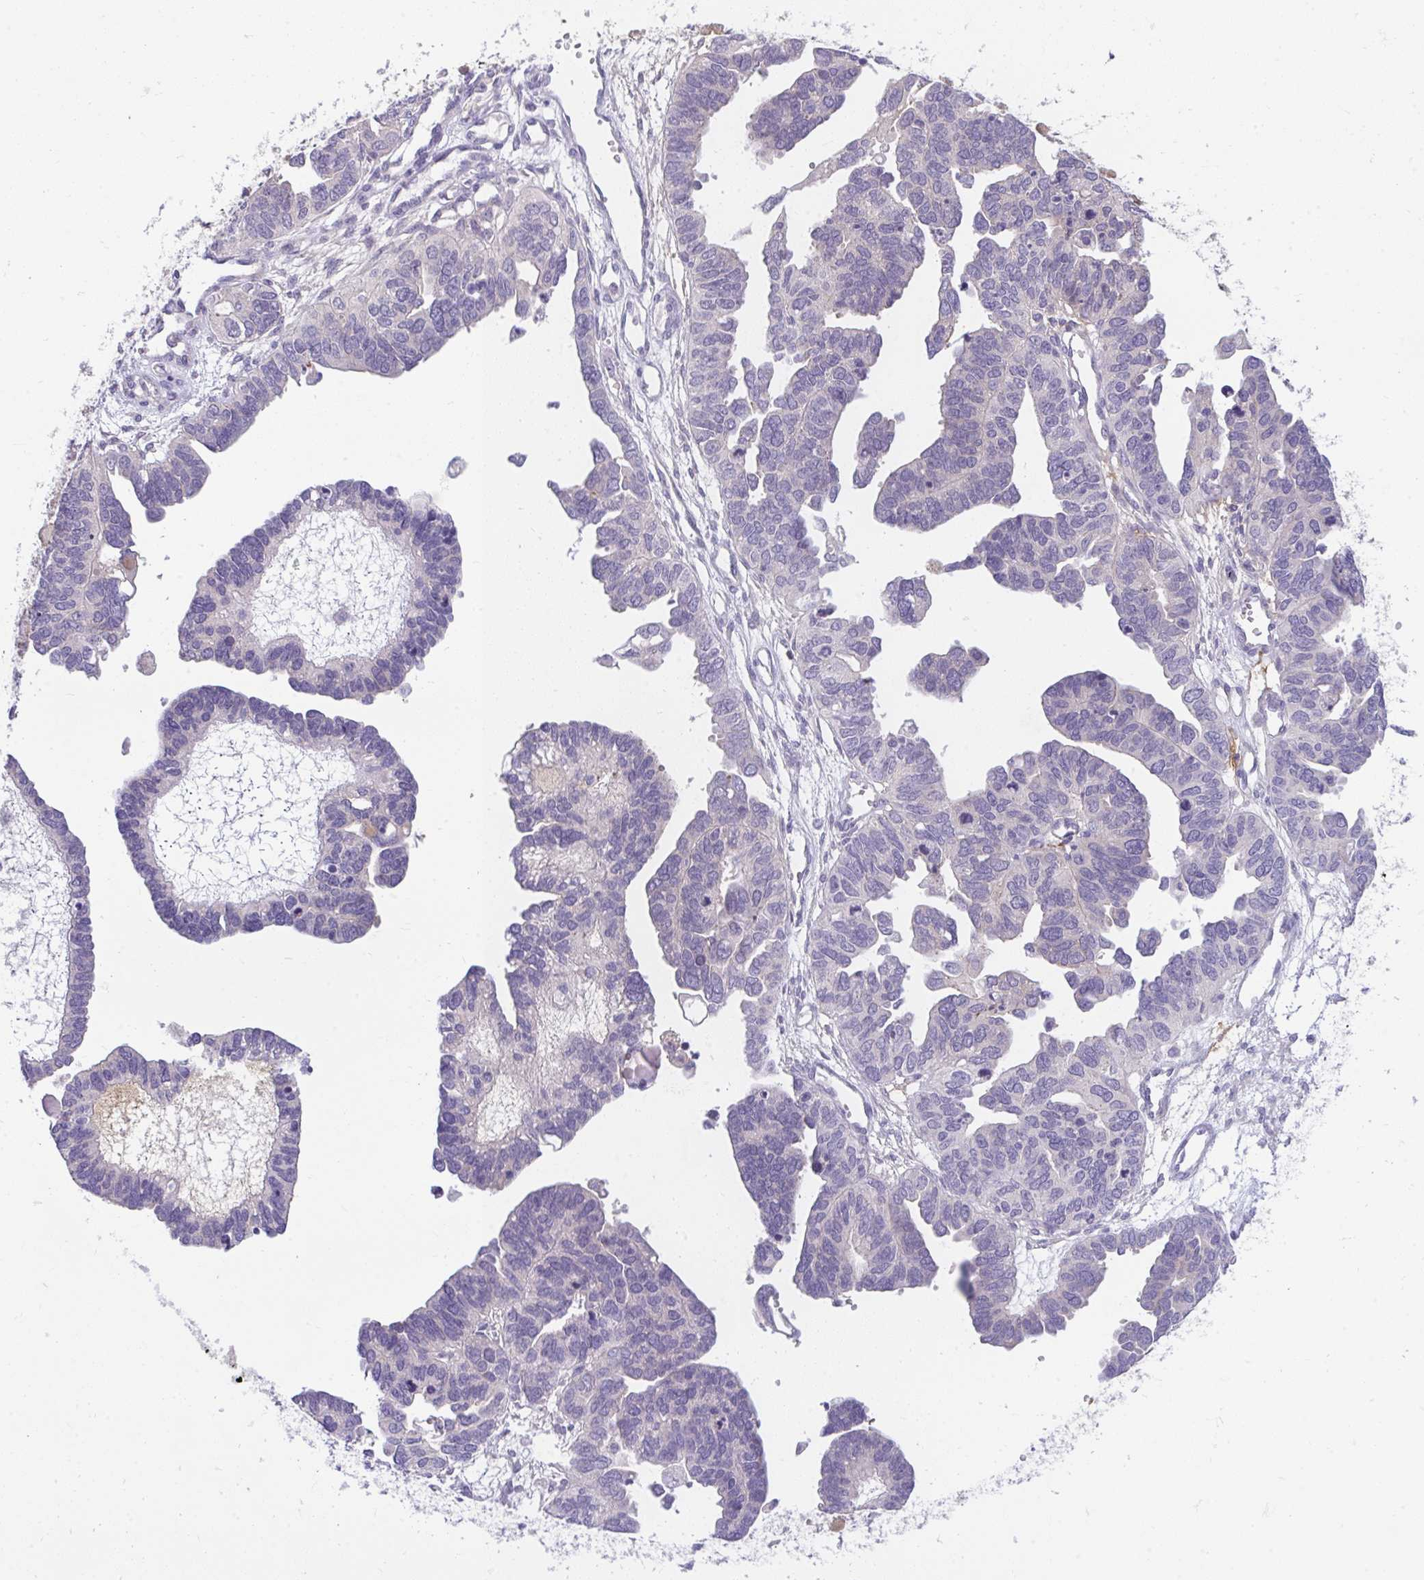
{"staining": {"intensity": "negative", "quantity": "none", "location": "none"}, "tissue": "ovarian cancer", "cell_type": "Tumor cells", "image_type": "cancer", "snomed": [{"axis": "morphology", "description": "Cystadenocarcinoma, serous, NOS"}, {"axis": "topography", "description": "Ovary"}], "caption": "There is no significant positivity in tumor cells of serous cystadenocarcinoma (ovarian).", "gene": "PIGZ", "patient": {"sex": "female", "age": 51}}